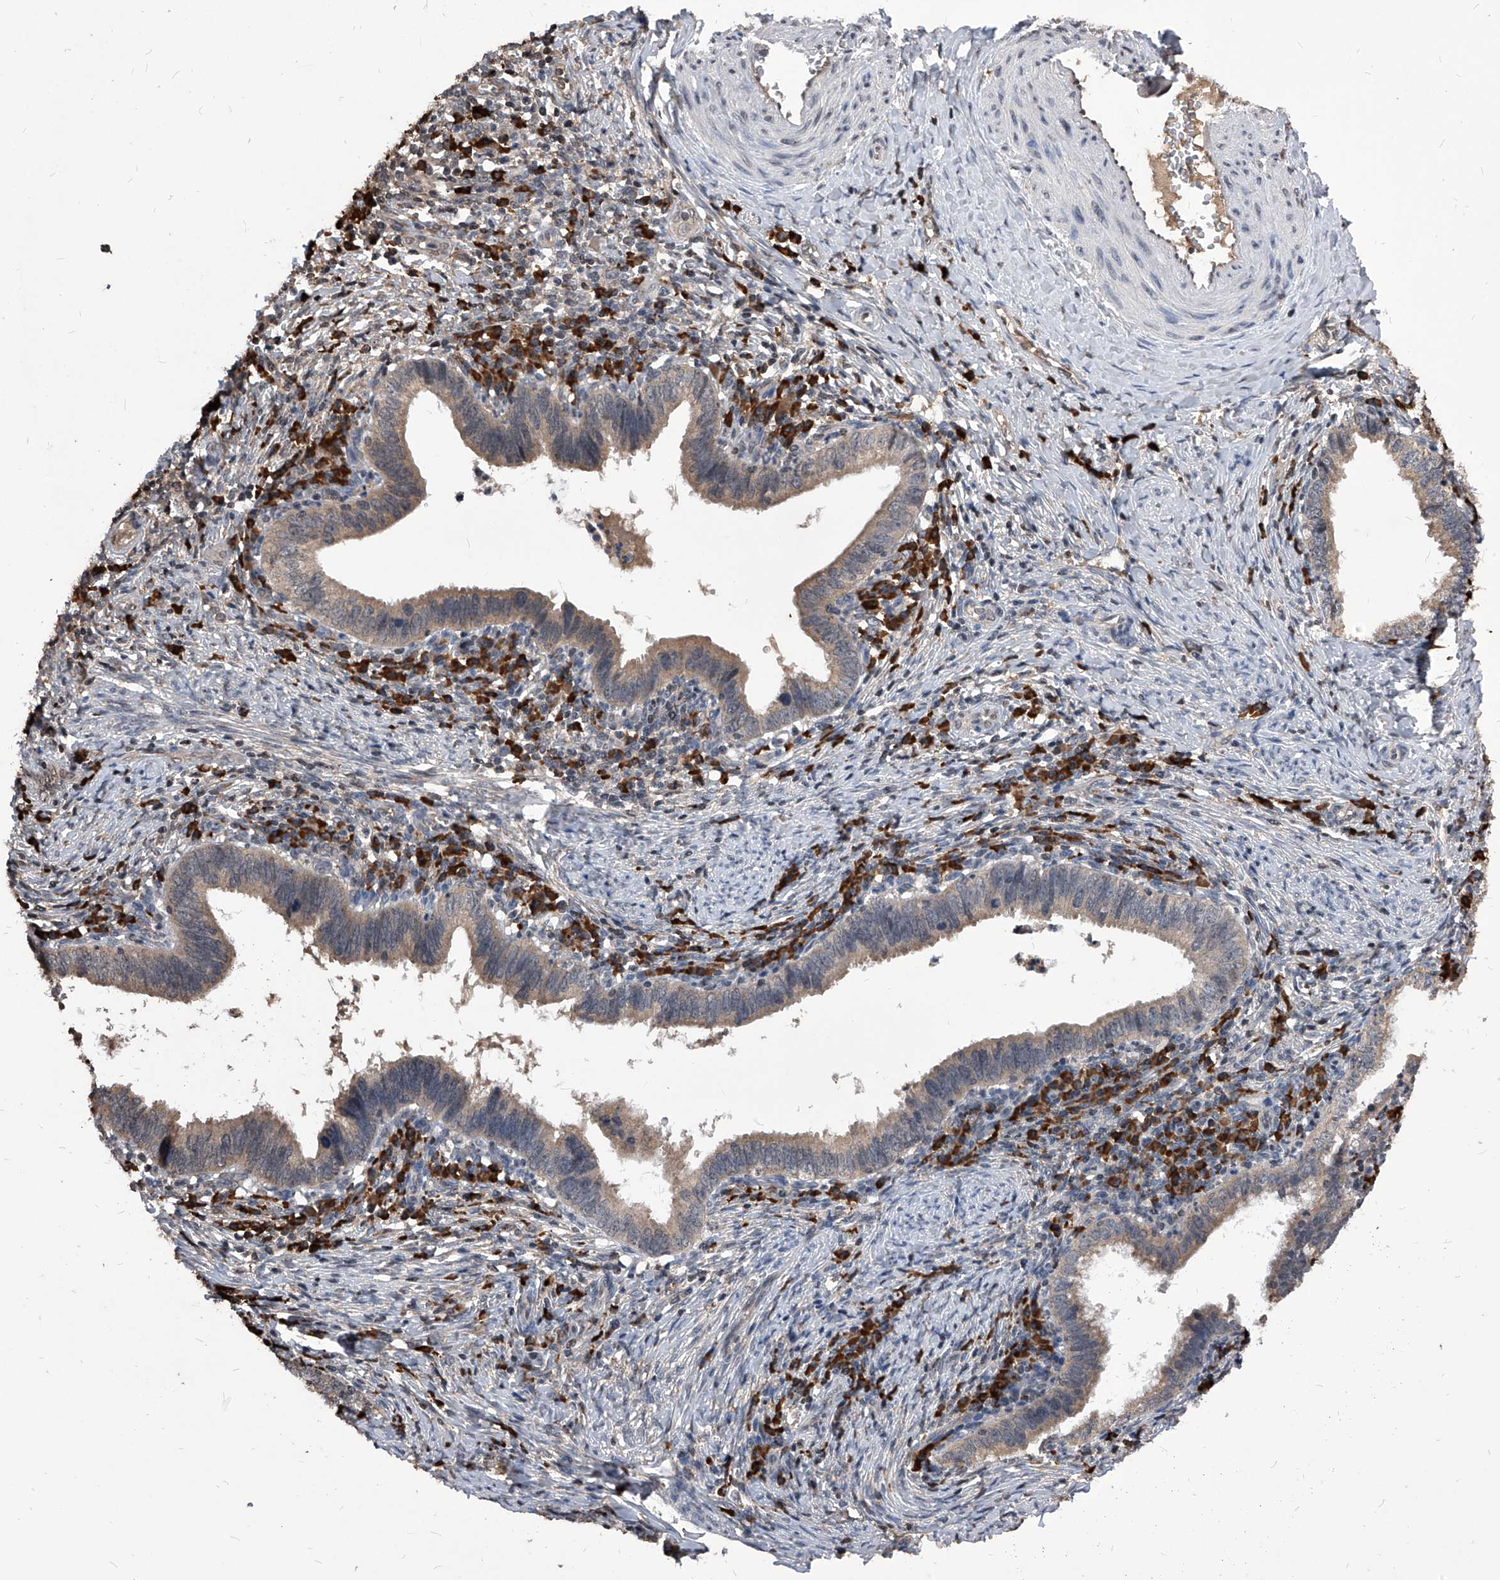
{"staining": {"intensity": "weak", "quantity": ">75%", "location": "cytoplasmic/membranous"}, "tissue": "cervical cancer", "cell_type": "Tumor cells", "image_type": "cancer", "snomed": [{"axis": "morphology", "description": "Adenocarcinoma, NOS"}, {"axis": "topography", "description": "Cervix"}], "caption": "Immunohistochemistry (IHC) histopathology image of neoplastic tissue: cervical cancer (adenocarcinoma) stained using IHC displays low levels of weak protein expression localized specifically in the cytoplasmic/membranous of tumor cells, appearing as a cytoplasmic/membranous brown color.", "gene": "ID1", "patient": {"sex": "female", "age": 36}}